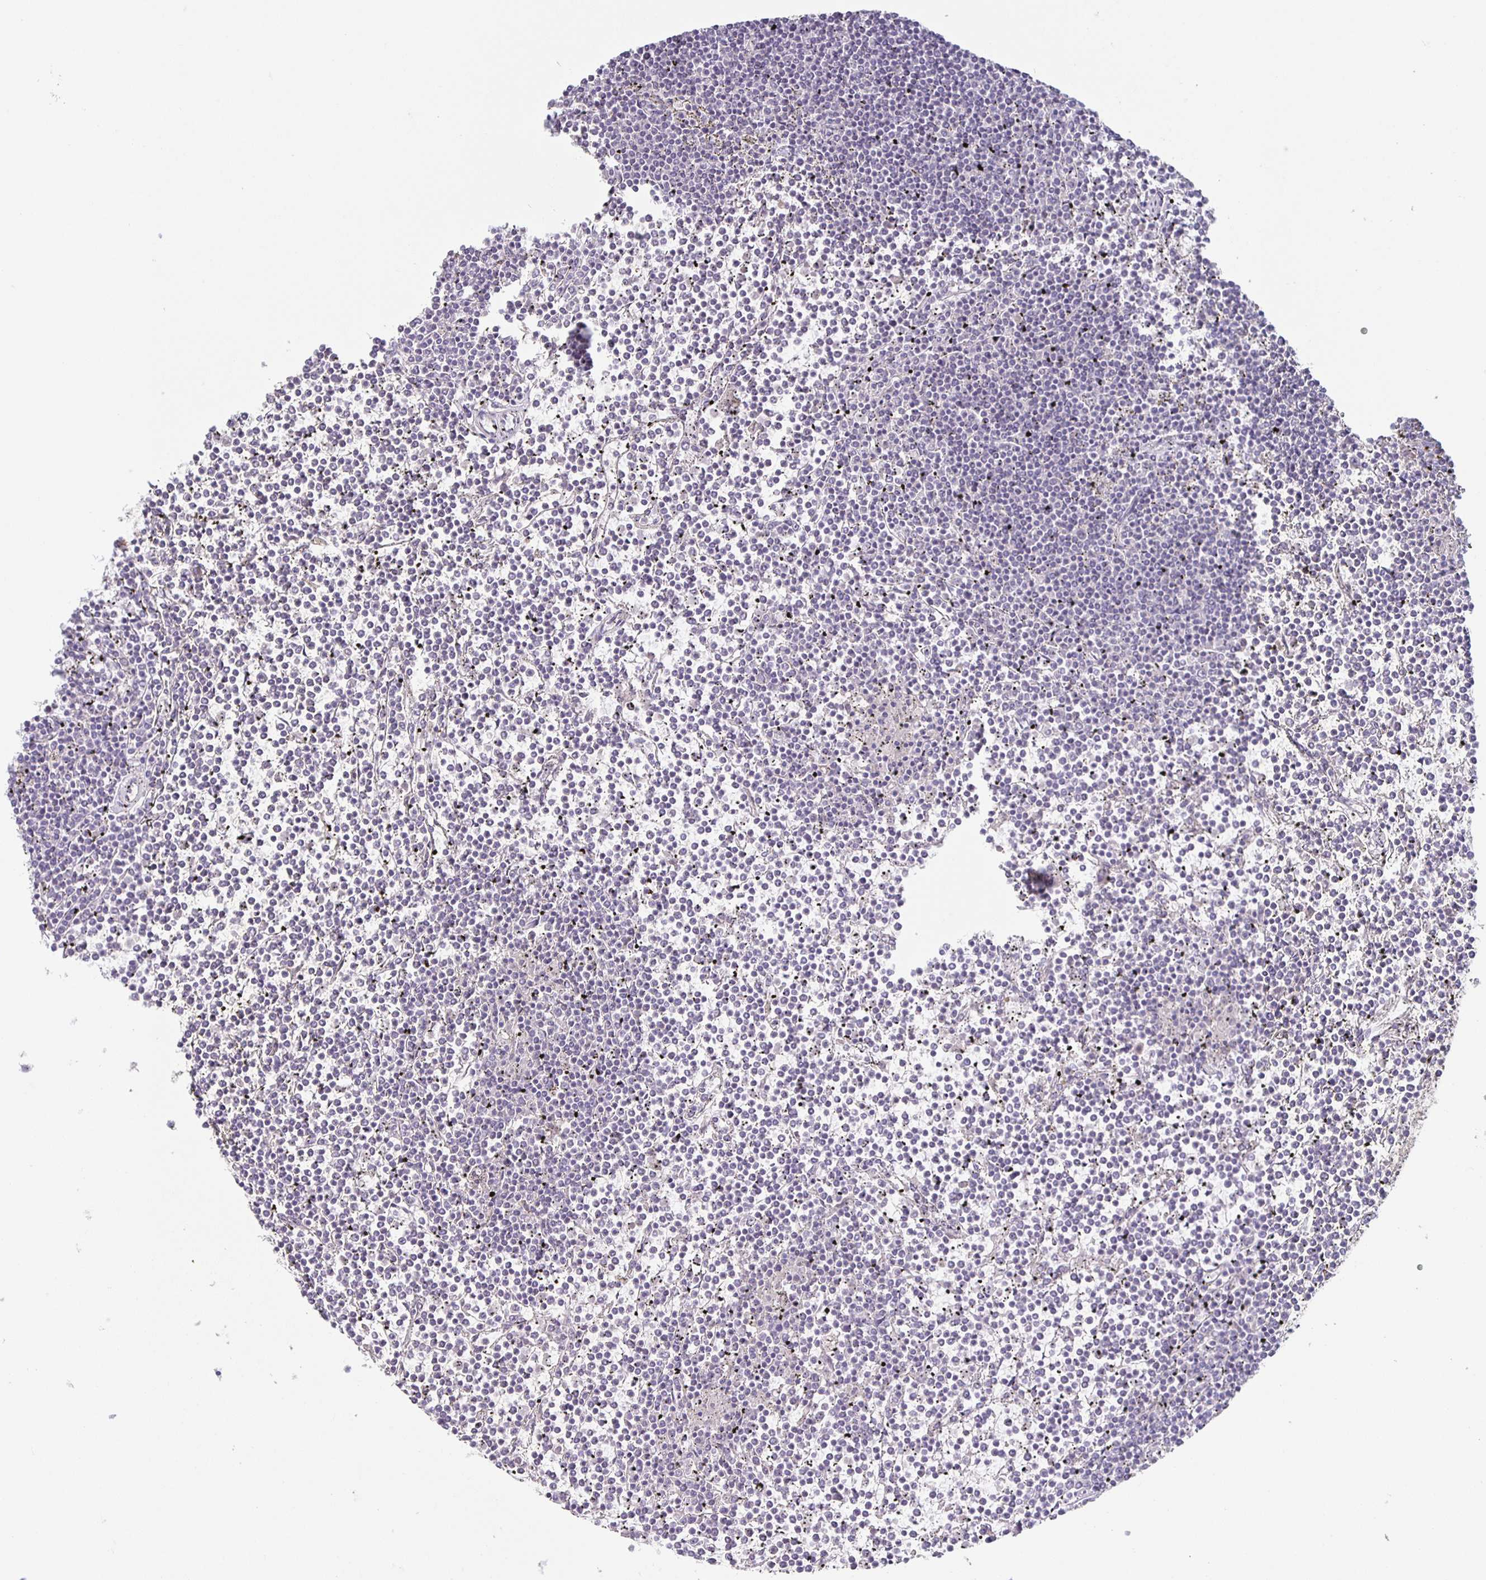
{"staining": {"intensity": "negative", "quantity": "none", "location": "none"}, "tissue": "lymphoma", "cell_type": "Tumor cells", "image_type": "cancer", "snomed": [{"axis": "morphology", "description": "Malignant lymphoma, non-Hodgkin's type, Low grade"}, {"axis": "topography", "description": "Spleen"}], "caption": "Protein analysis of low-grade malignant lymphoma, non-Hodgkin's type displays no significant expression in tumor cells.", "gene": "INSL5", "patient": {"sex": "female", "age": 19}}